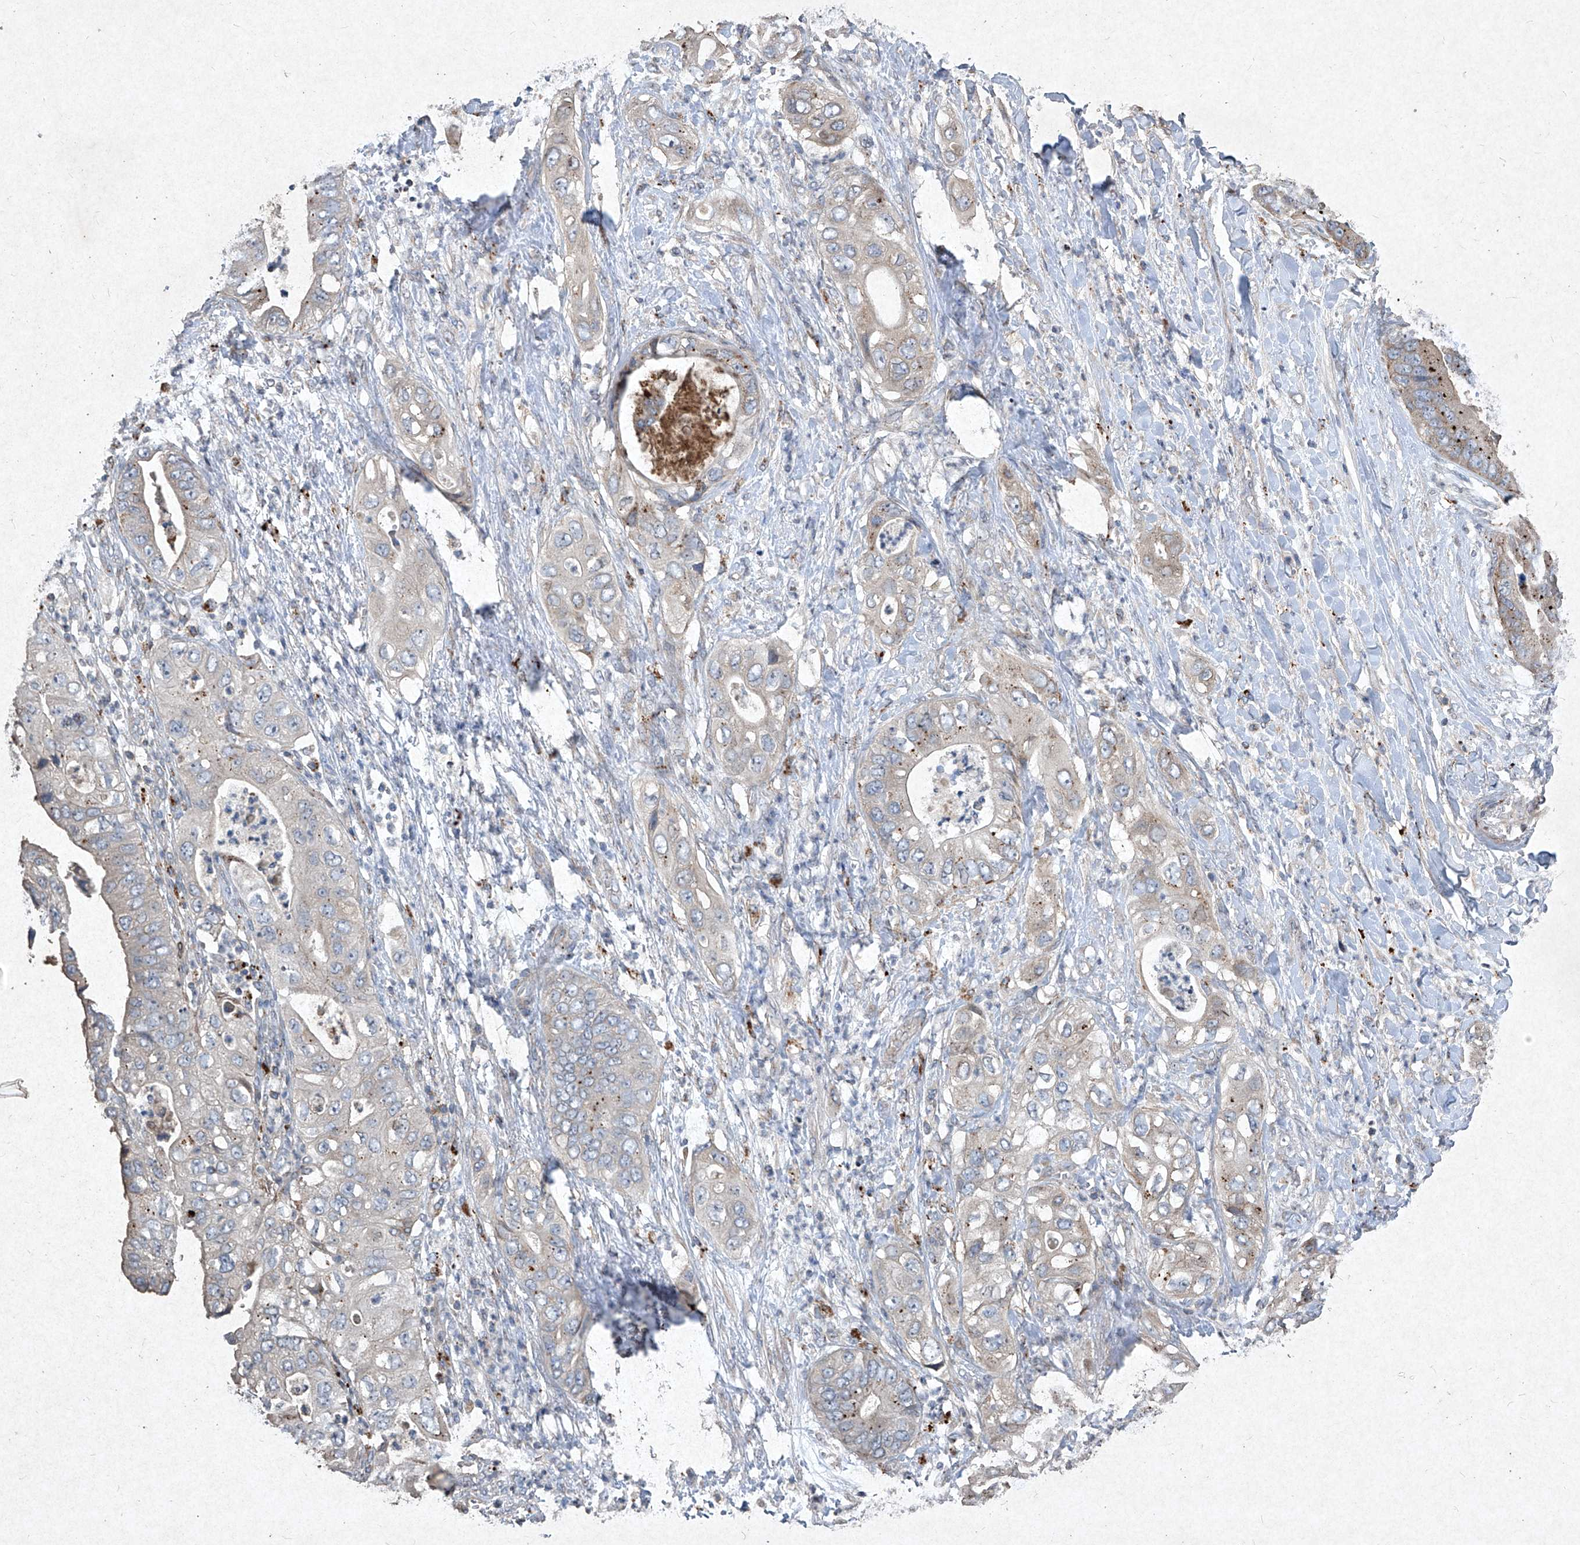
{"staining": {"intensity": "moderate", "quantity": "25%-75%", "location": "cytoplasmic/membranous"}, "tissue": "pancreatic cancer", "cell_type": "Tumor cells", "image_type": "cancer", "snomed": [{"axis": "morphology", "description": "Adenocarcinoma, NOS"}, {"axis": "topography", "description": "Pancreas"}], "caption": "Pancreatic cancer (adenocarcinoma) tissue demonstrates moderate cytoplasmic/membranous expression in approximately 25%-75% of tumor cells", "gene": "MED16", "patient": {"sex": "female", "age": 78}}